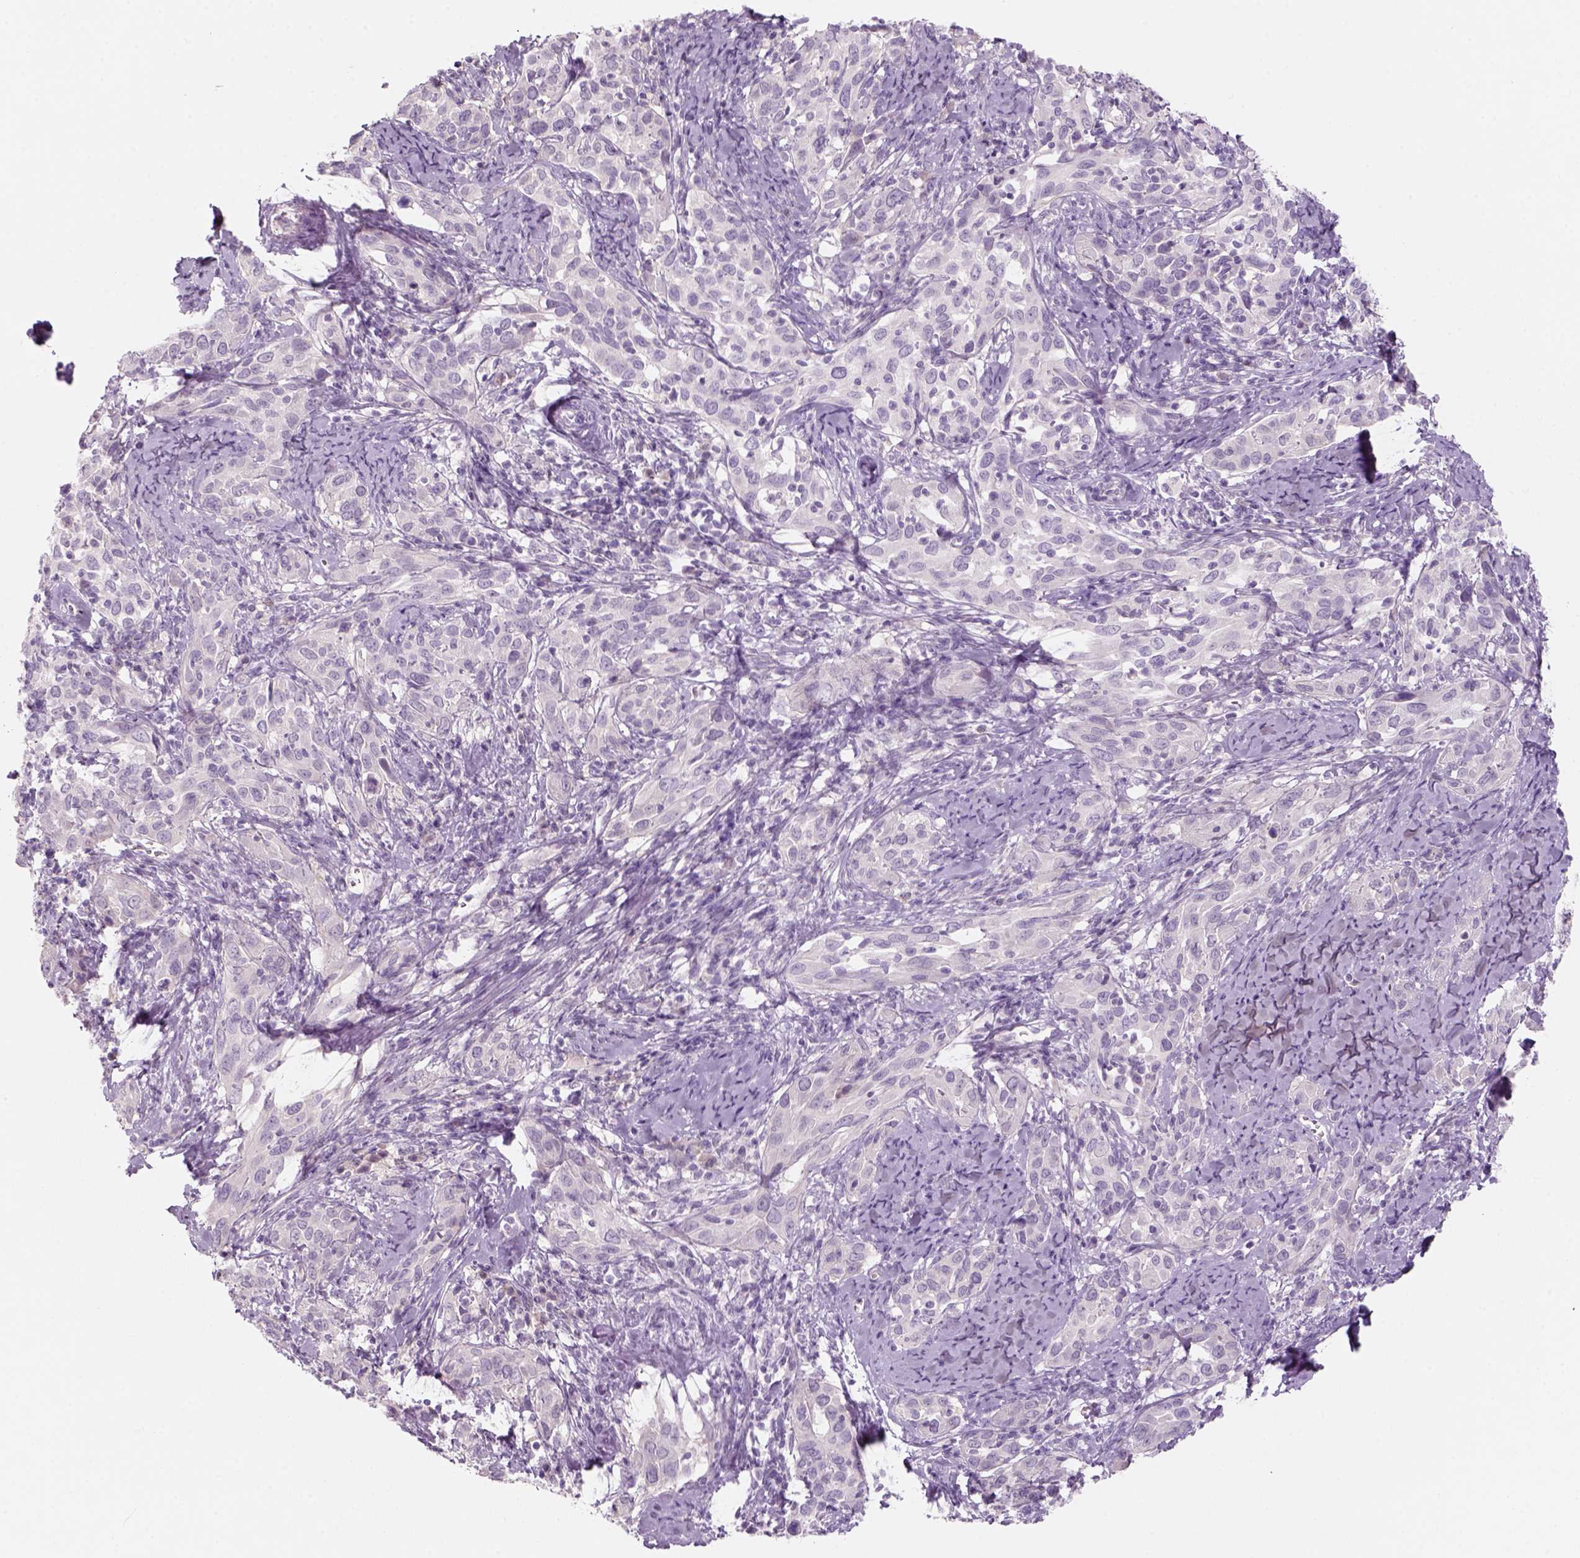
{"staining": {"intensity": "negative", "quantity": "none", "location": "none"}, "tissue": "cervical cancer", "cell_type": "Tumor cells", "image_type": "cancer", "snomed": [{"axis": "morphology", "description": "Squamous cell carcinoma, NOS"}, {"axis": "topography", "description": "Cervix"}], "caption": "Immunohistochemistry (IHC) image of human cervical cancer (squamous cell carcinoma) stained for a protein (brown), which displays no staining in tumor cells.", "gene": "KRT25", "patient": {"sex": "female", "age": 51}}